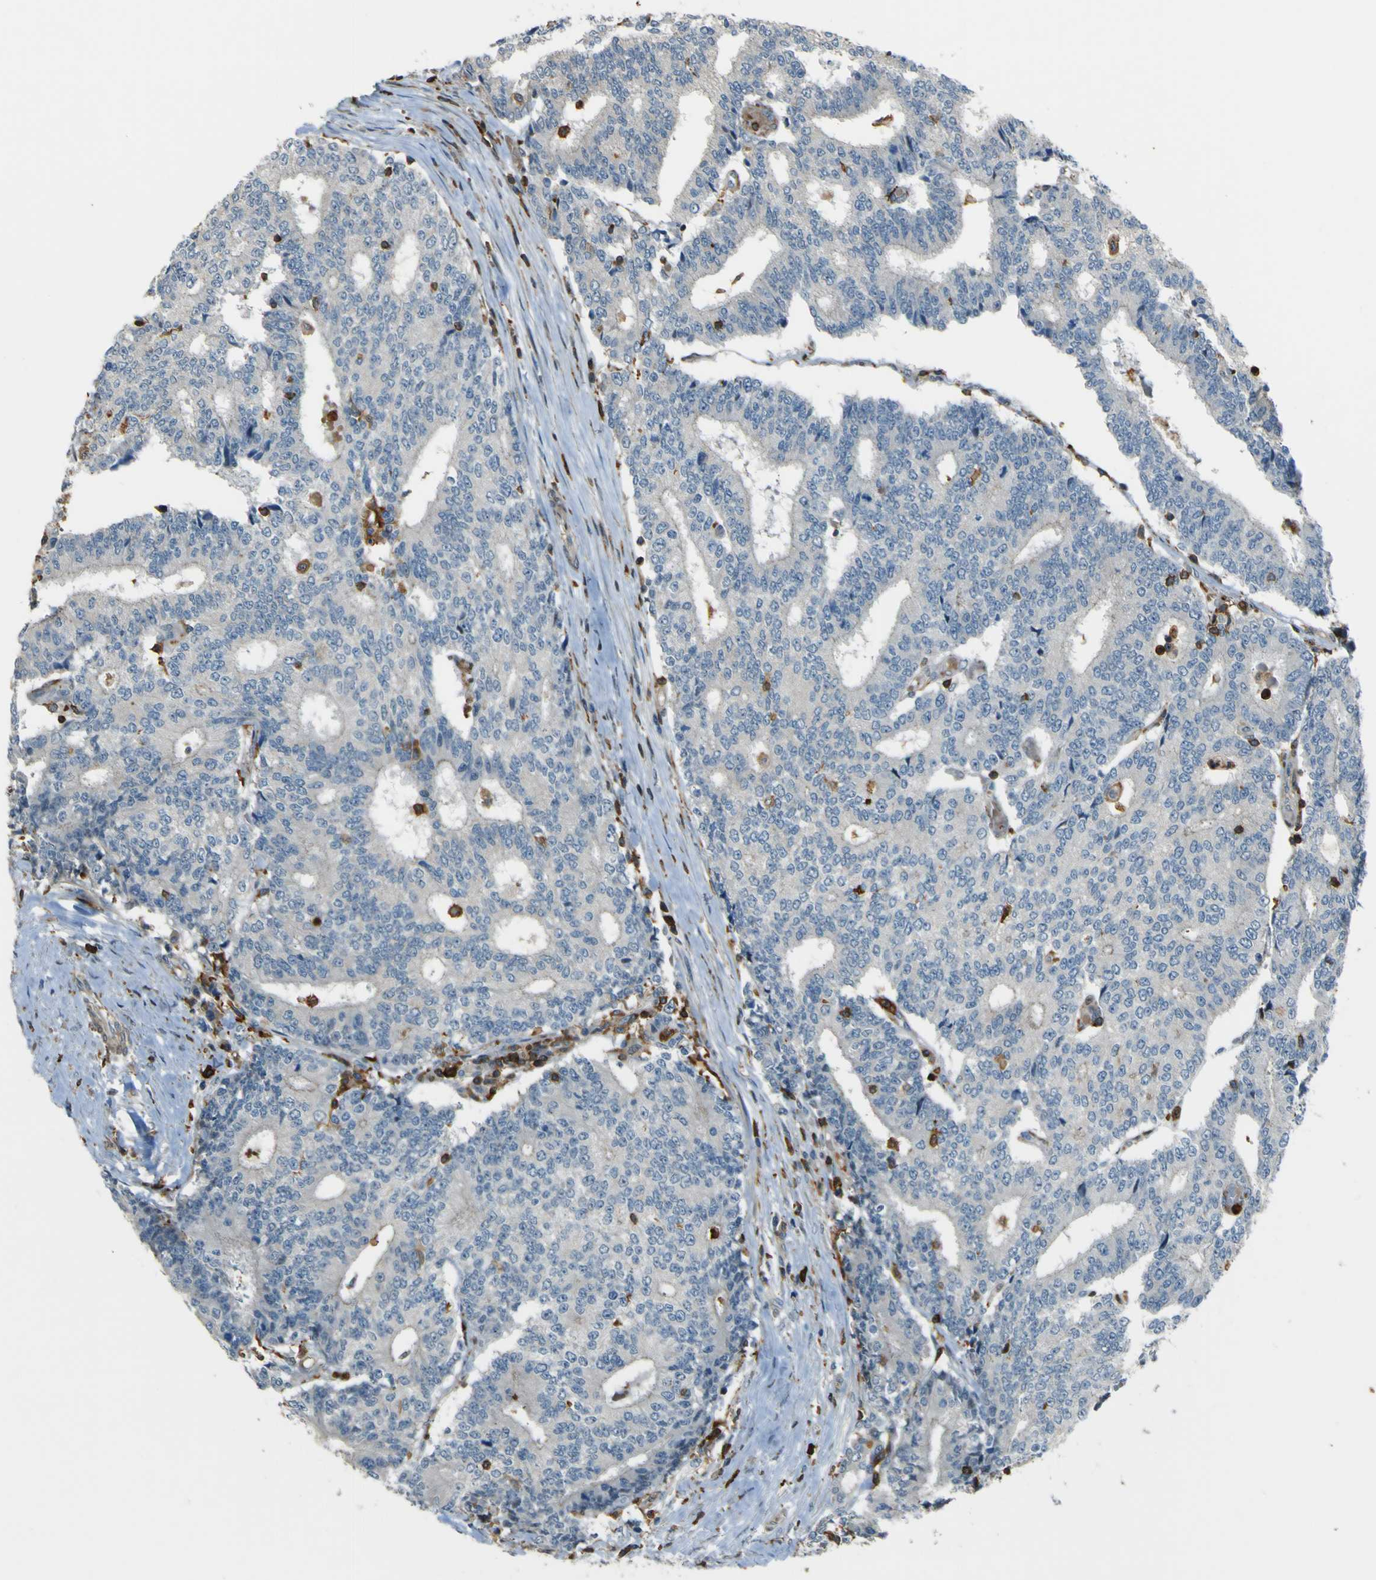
{"staining": {"intensity": "negative", "quantity": "none", "location": "none"}, "tissue": "prostate cancer", "cell_type": "Tumor cells", "image_type": "cancer", "snomed": [{"axis": "morphology", "description": "Normal tissue, NOS"}, {"axis": "morphology", "description": "Adenocarcinoma, High grade"}, {"axis": "topography", "description": "Prostate"}, {"axis": "topography", "description": "Seminal veicle"}], "caption": "Immunohistochemistry histopathology image of human prostate cancer stained for a protein (brown), which shows no expression in tumor cells.", "gene": "PCDHB5", "patient": {"sex": "male", "age": 55}}